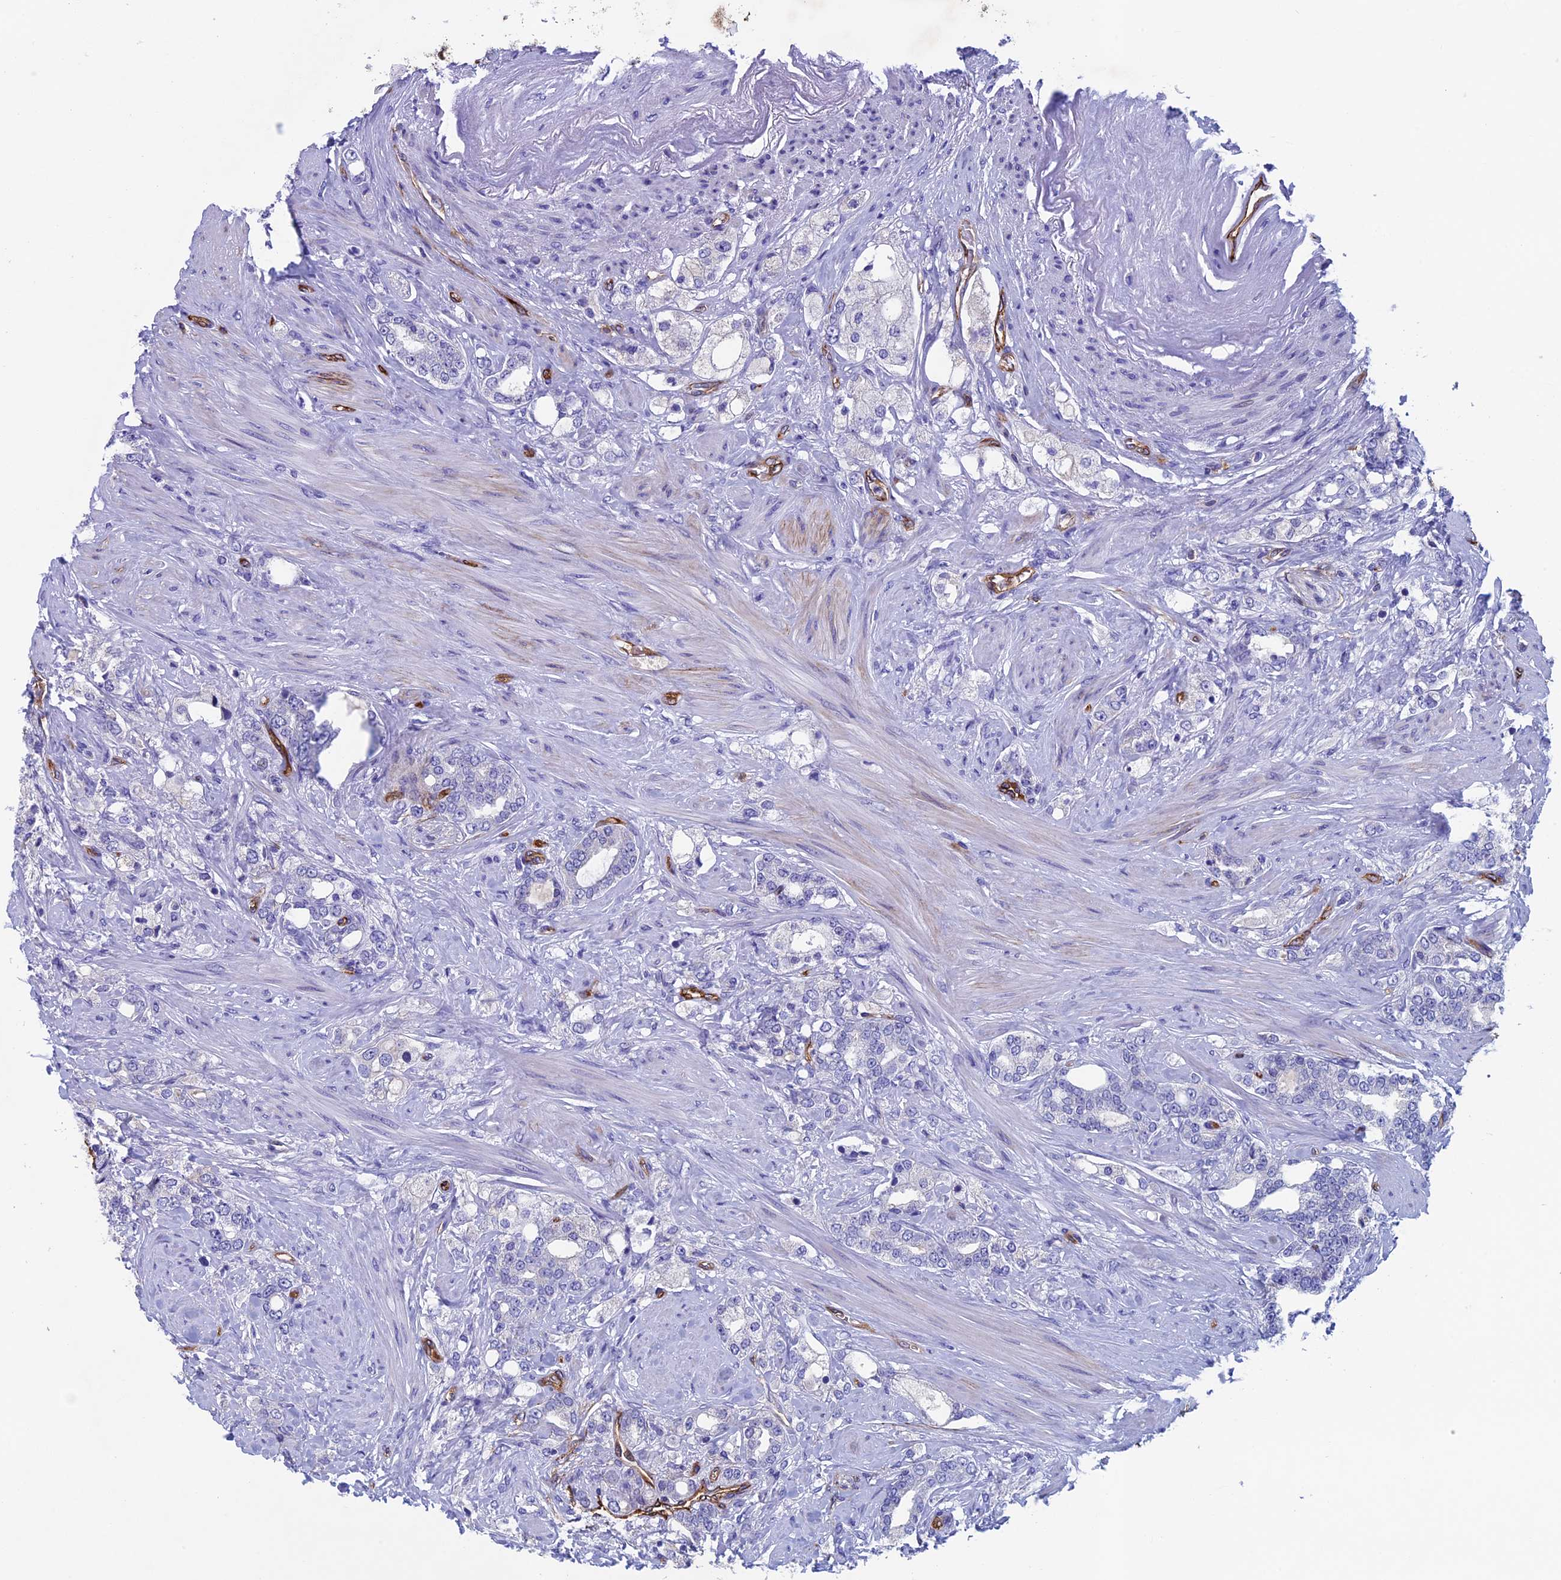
{"staining": {"intensity": "negative", "quantity": "none", "location": "none"}, "tissue": "prostate cancer", "cell_type": "Tumor cells", "image_type": "cancer", "snomed": [{"axis": "morphology", "description": "Adenocarcinoma, High grade"}, {"axis": "topography", "description": "Prostate"}], "caption": "DAB immunohistochemical staining of prostate cancer (high-grade adenocarcinoma) exhibits no significant expression in tumor cells. (DAB IHC, high magnification).", "gene": "INSYN1", "patient": {"sex": "male", "age": 64}}